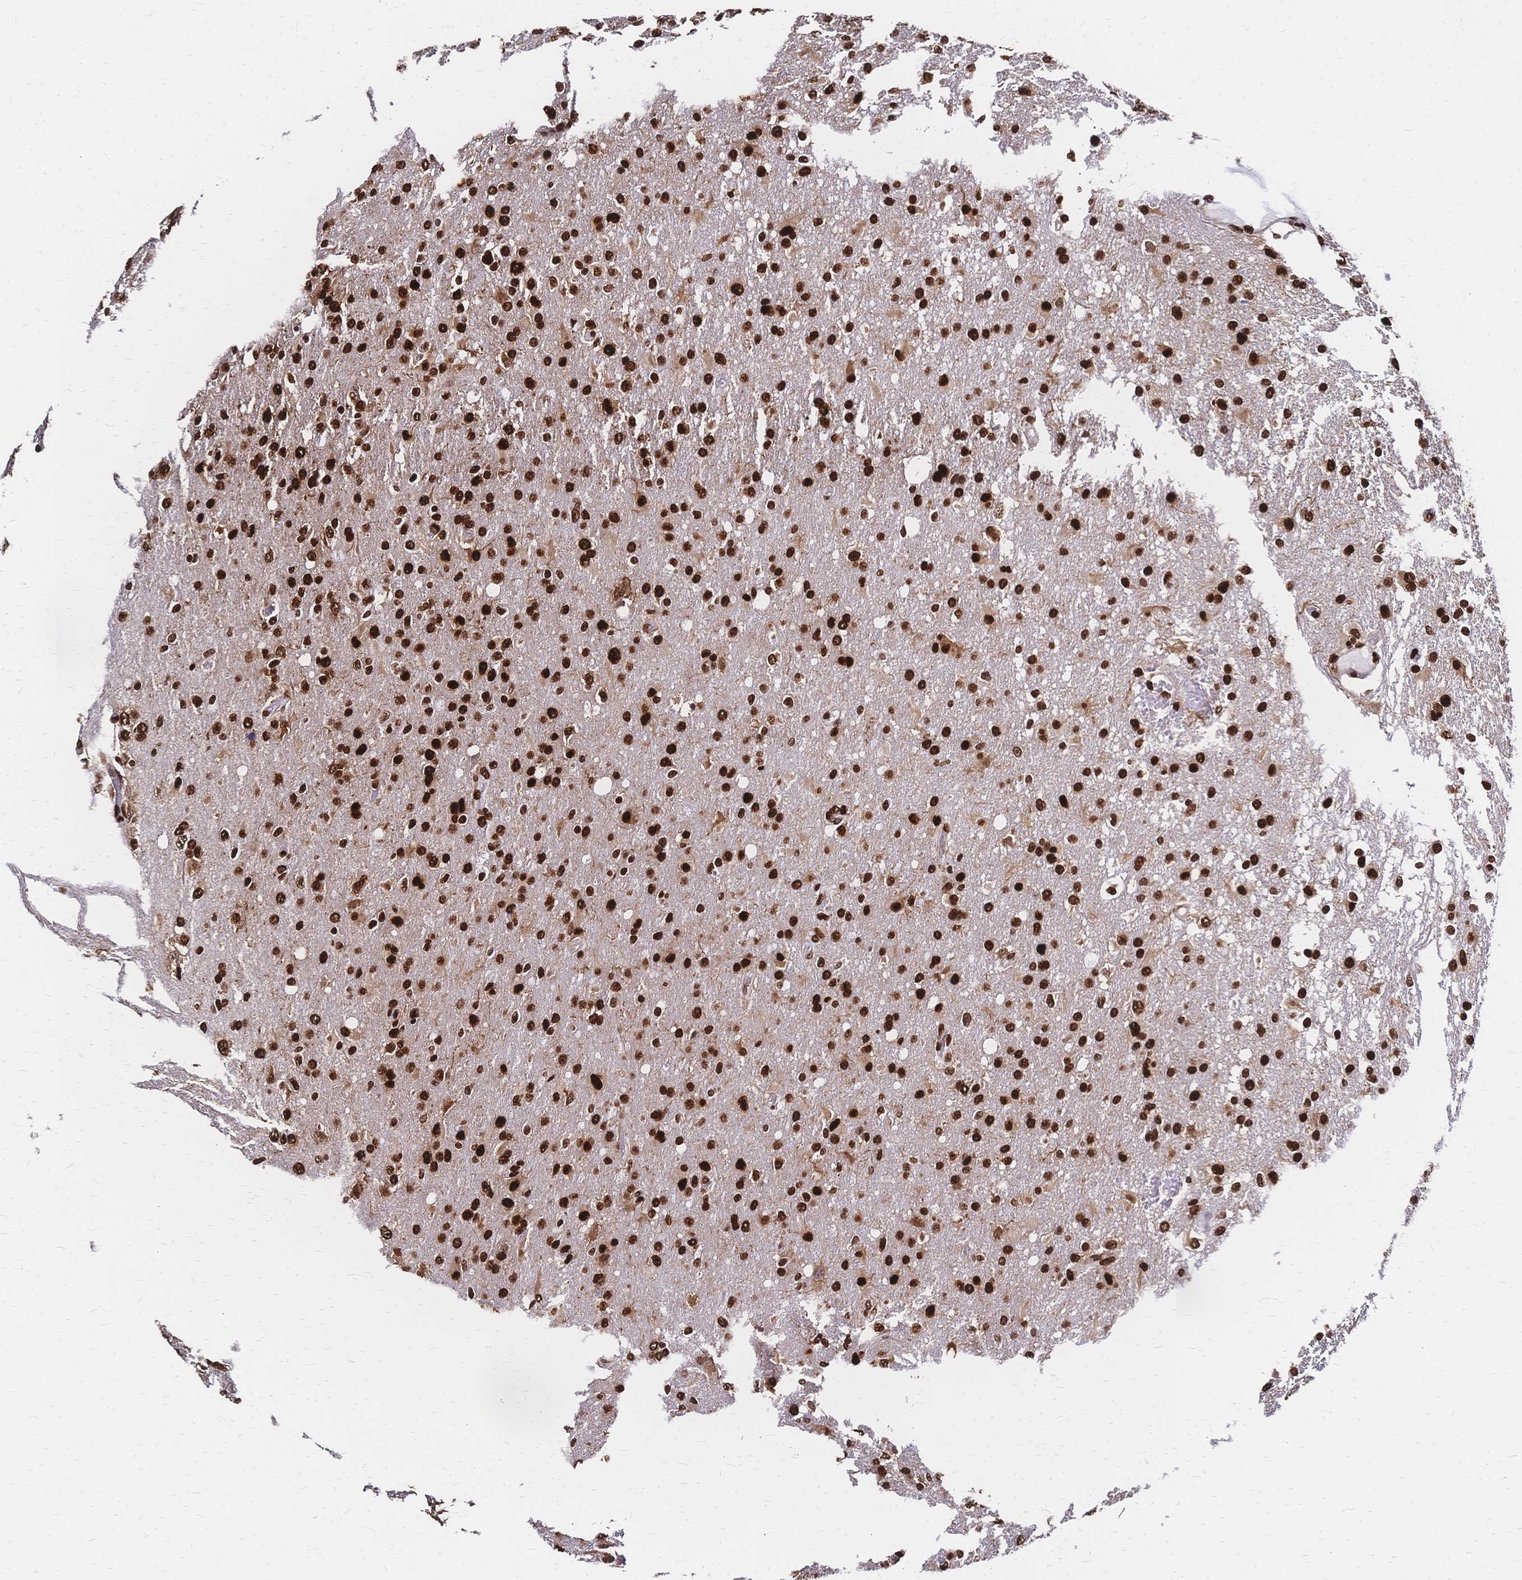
{"staining": {"intensity": "strong", "quantity": ">75%", "location": "nuclear"}, "tissue": "glioma", "cell_type": "Tumor cells", "image_type": "cancer", "snomed": [{"axis": "morphology", "description": "Glioma, malignant, High grade"}, {"axis": "topography", "description": "Brain"}], "caption": "High-magnification brightfield microscopy of glioma stained with DAB (brown) and counterstained with hematoxylin (blue). tumor cells exhibit strong nuclear staining is identified in approximately>75% of cells.", "gene": "HDGF", "patient": {"sex": "male", "age": 53}}